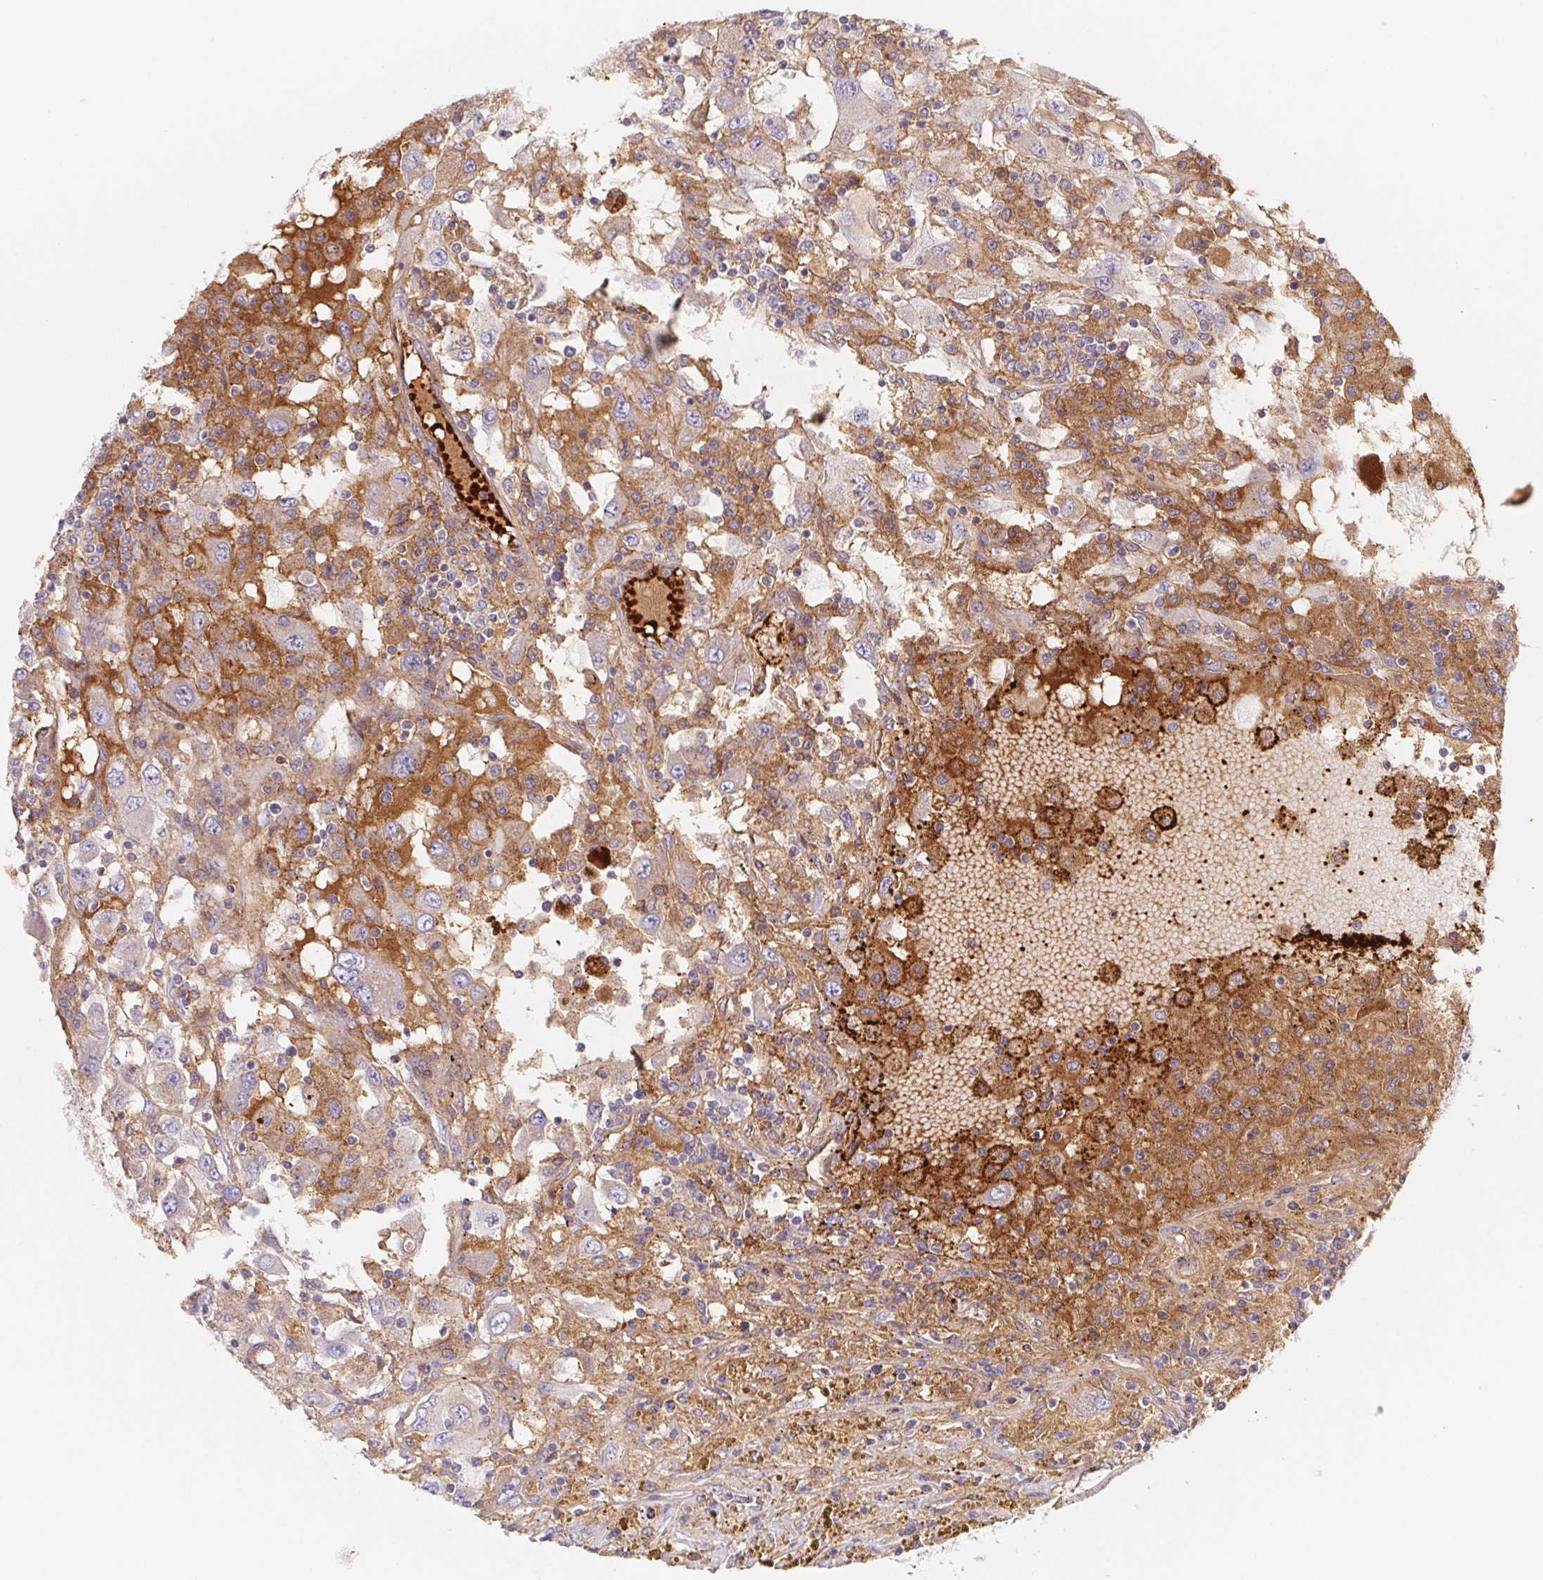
{"staining": {"intensity": "moderate", "quantity": "25%-75%", "location": "cytoplasmic/membranous"}, "tissue": "renal cancer", "cell_type": "Tumor cells", "image_type": "cancer", "snomed": [{"axis": "morphology", "description": "Adenocarcinoma, NOS"}, {"axis": "topography", "description": "Kidney"}], "caption": "Approximately 25%-75% of tumor cells in renal cancer (adenocarcinoma) demonstrate moderate cytoplasmic/membranous protein staining as visualized by brown immunohistochemical staining.", "gene": "LPA", "patient": {"sex": "female", "age": 67}}